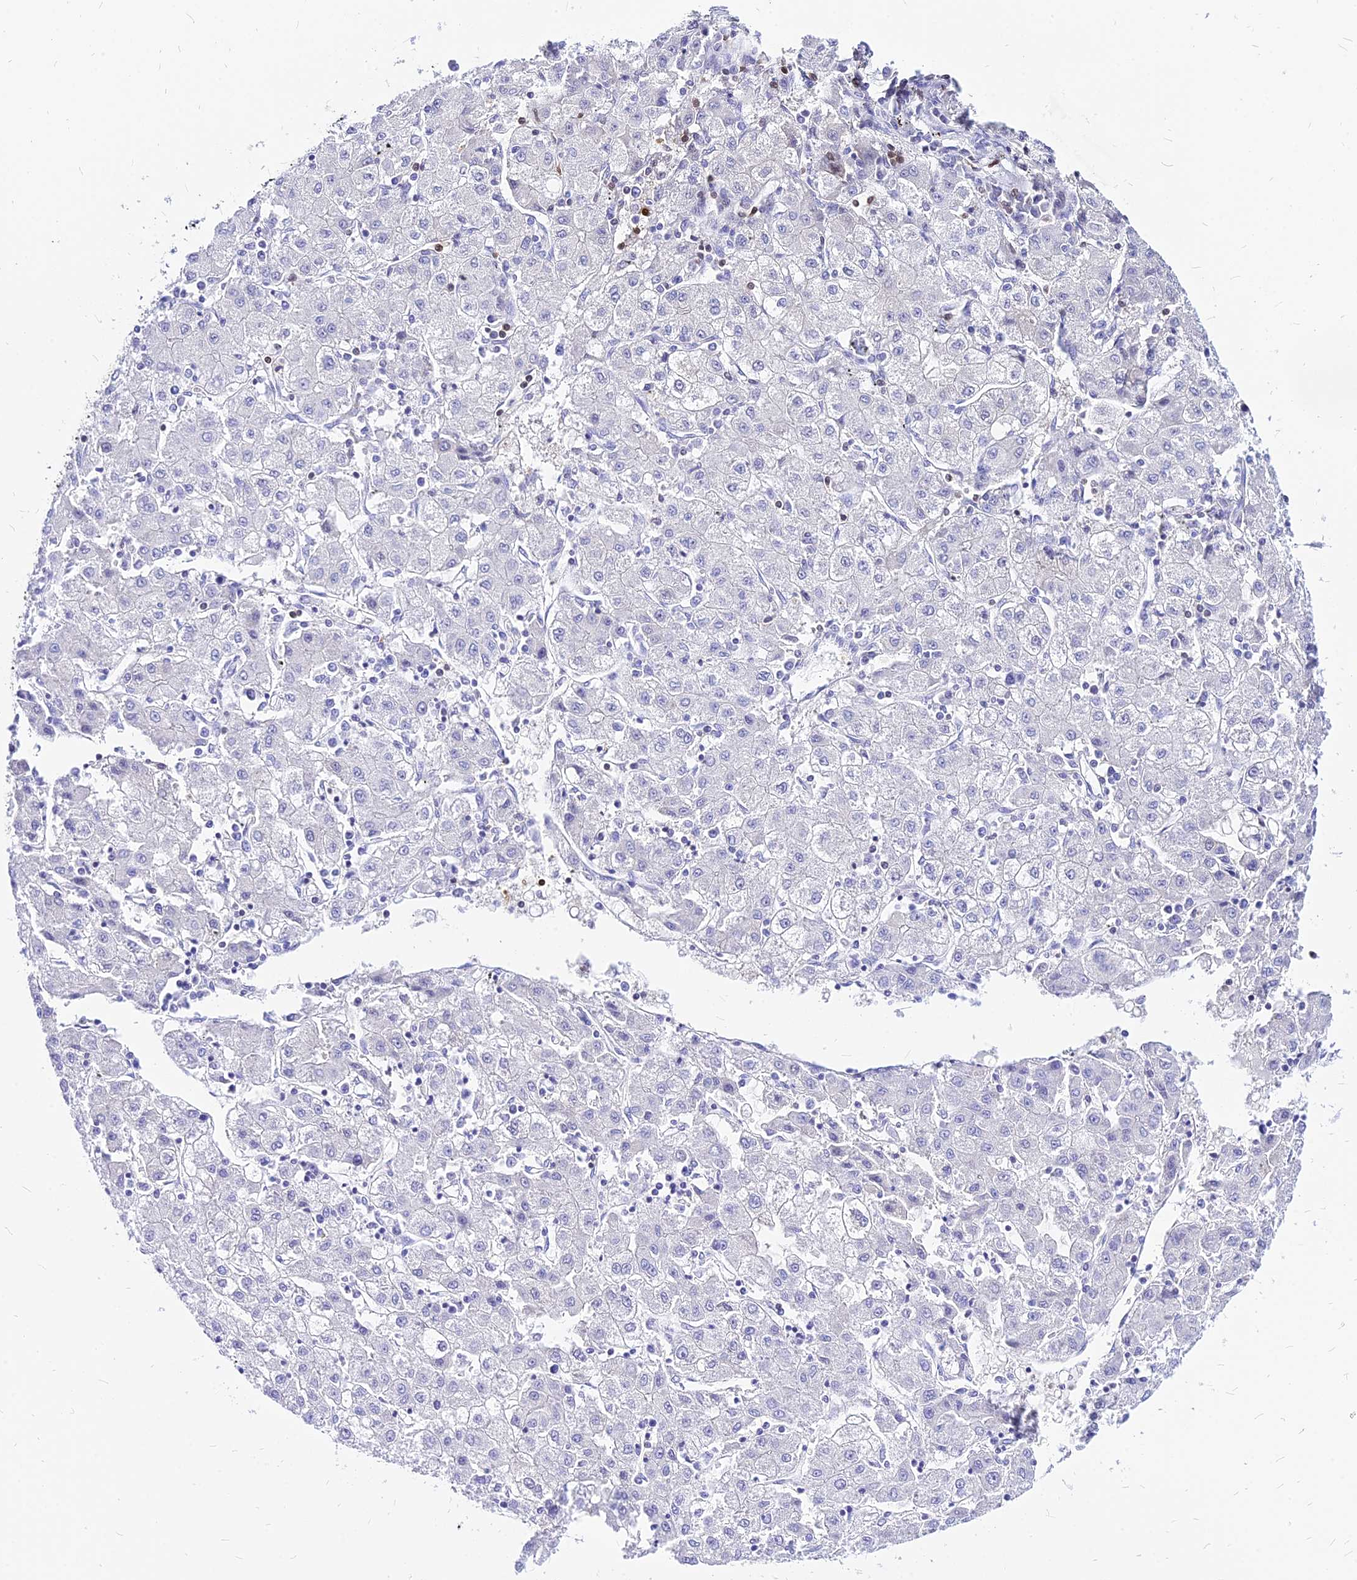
{"staining": {"intensity": "negative", "quantity": "none", "location": "none"}, "tissue": "liver cancer", "cell_type": "Tumor cells", "image_type": "cancer", "snomed": [{"axis": "morphology", "description": "Carcinoma, Hepatocellular, NOS"}, {"axis": "topography", "description": "Liver"}], "caption": "Immunohistochemistry photomicrograph of hepatocellular carcinoma (liver) stained for a protein (brown), which displays no staining in tumor cells.", "gene": "PAXX", "patient": {"sex": "male", "age": 72}}